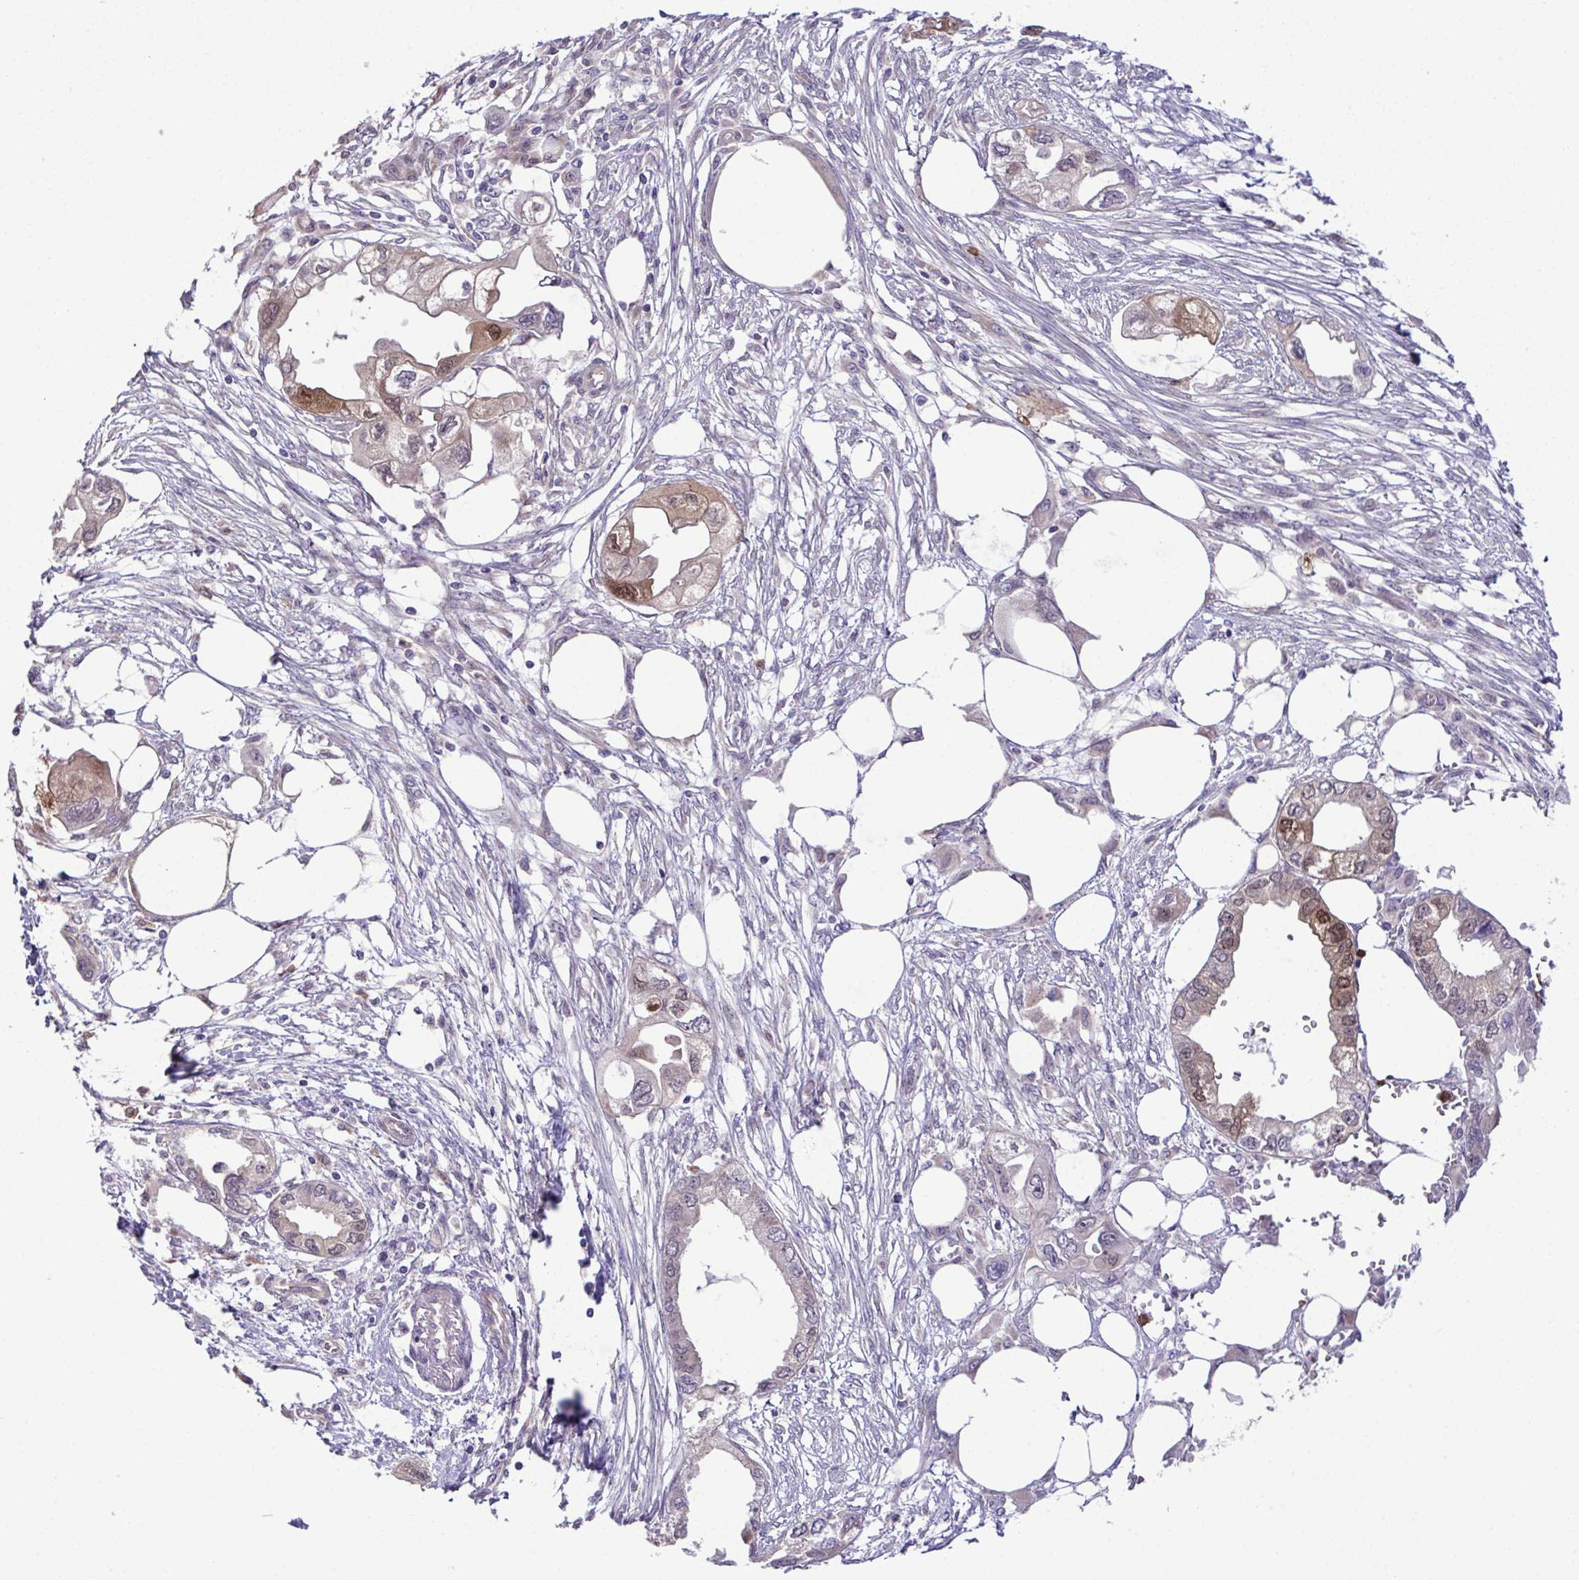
{"staining": {"intensity": "moderate", "quantity": "<25%", "location": "cytoplasmic/membranous,nuclear"}, "tissue": "endometrial cancer", "cell_type": "Tumor cells", "image_type": "cancer", "snomed": [{"axis": "morphology", "description": "Adenocarcinoma, NOS"}, {"axis": "morphology", "description": "Adenocarcinoma, metastatic, NOS"}, {"axis": "topography", "description": "Adipose tissue"}, {"axis": "topography", "description": "Endometrium"}], "caption": "DAB immunohistochemical staining of endometrial cancer exhibits moderate cytoplasmic/membranous and nuclear protein expression in about <25% of tumor cells. The protein of interest is stained brown, and the nuclei are stained in blue (DAB IHC with brightfield microscopy, high magnification).", "gene": "CMPK1", "patient": {"sex": "female", "age": 67}}